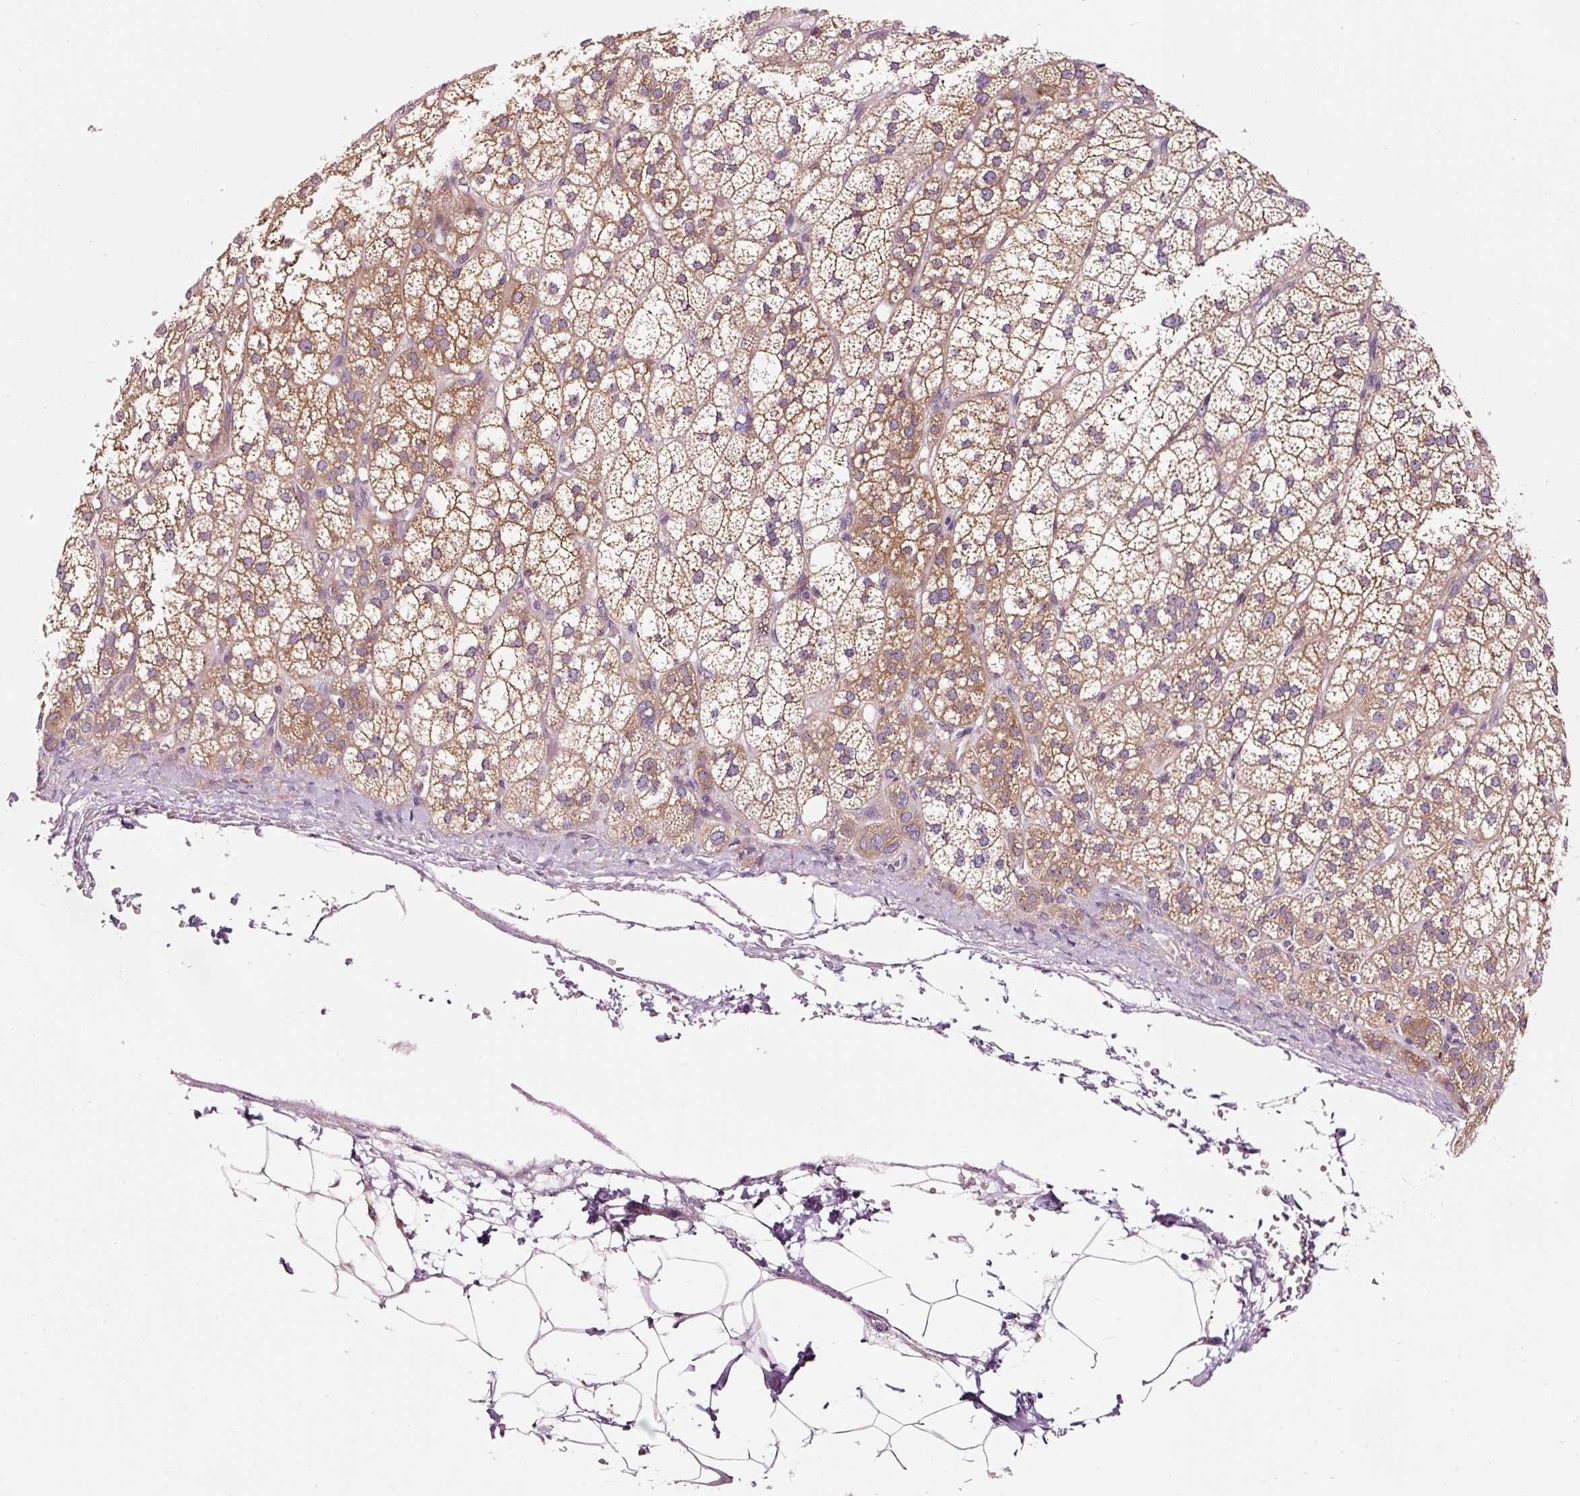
{"staining": {"intensity": "moderate", "quantity": ">75%", "location": "cytoplasmic/membranous"}, "tissue": "adrenal gland", "cell_type": "Glandular cells", "image_type": "normal", "snomed": [{"axis": "morphology", "description": "Normal tissue, NOS"}, {"axis": "topography", "description": "Adrenal gland"}], "caption": "Immunohistochemical staining of unremarkable human adrenal gland reveals >75% levels of moderate cytoplasmic/membranous protein staining in about >75% of glandular cells. Immunohistochemistry stains the protein of interest in brown and the nuclei are stained blue.", "gene": "NAPA", "patient": {"sex": "female", "age": 60}}